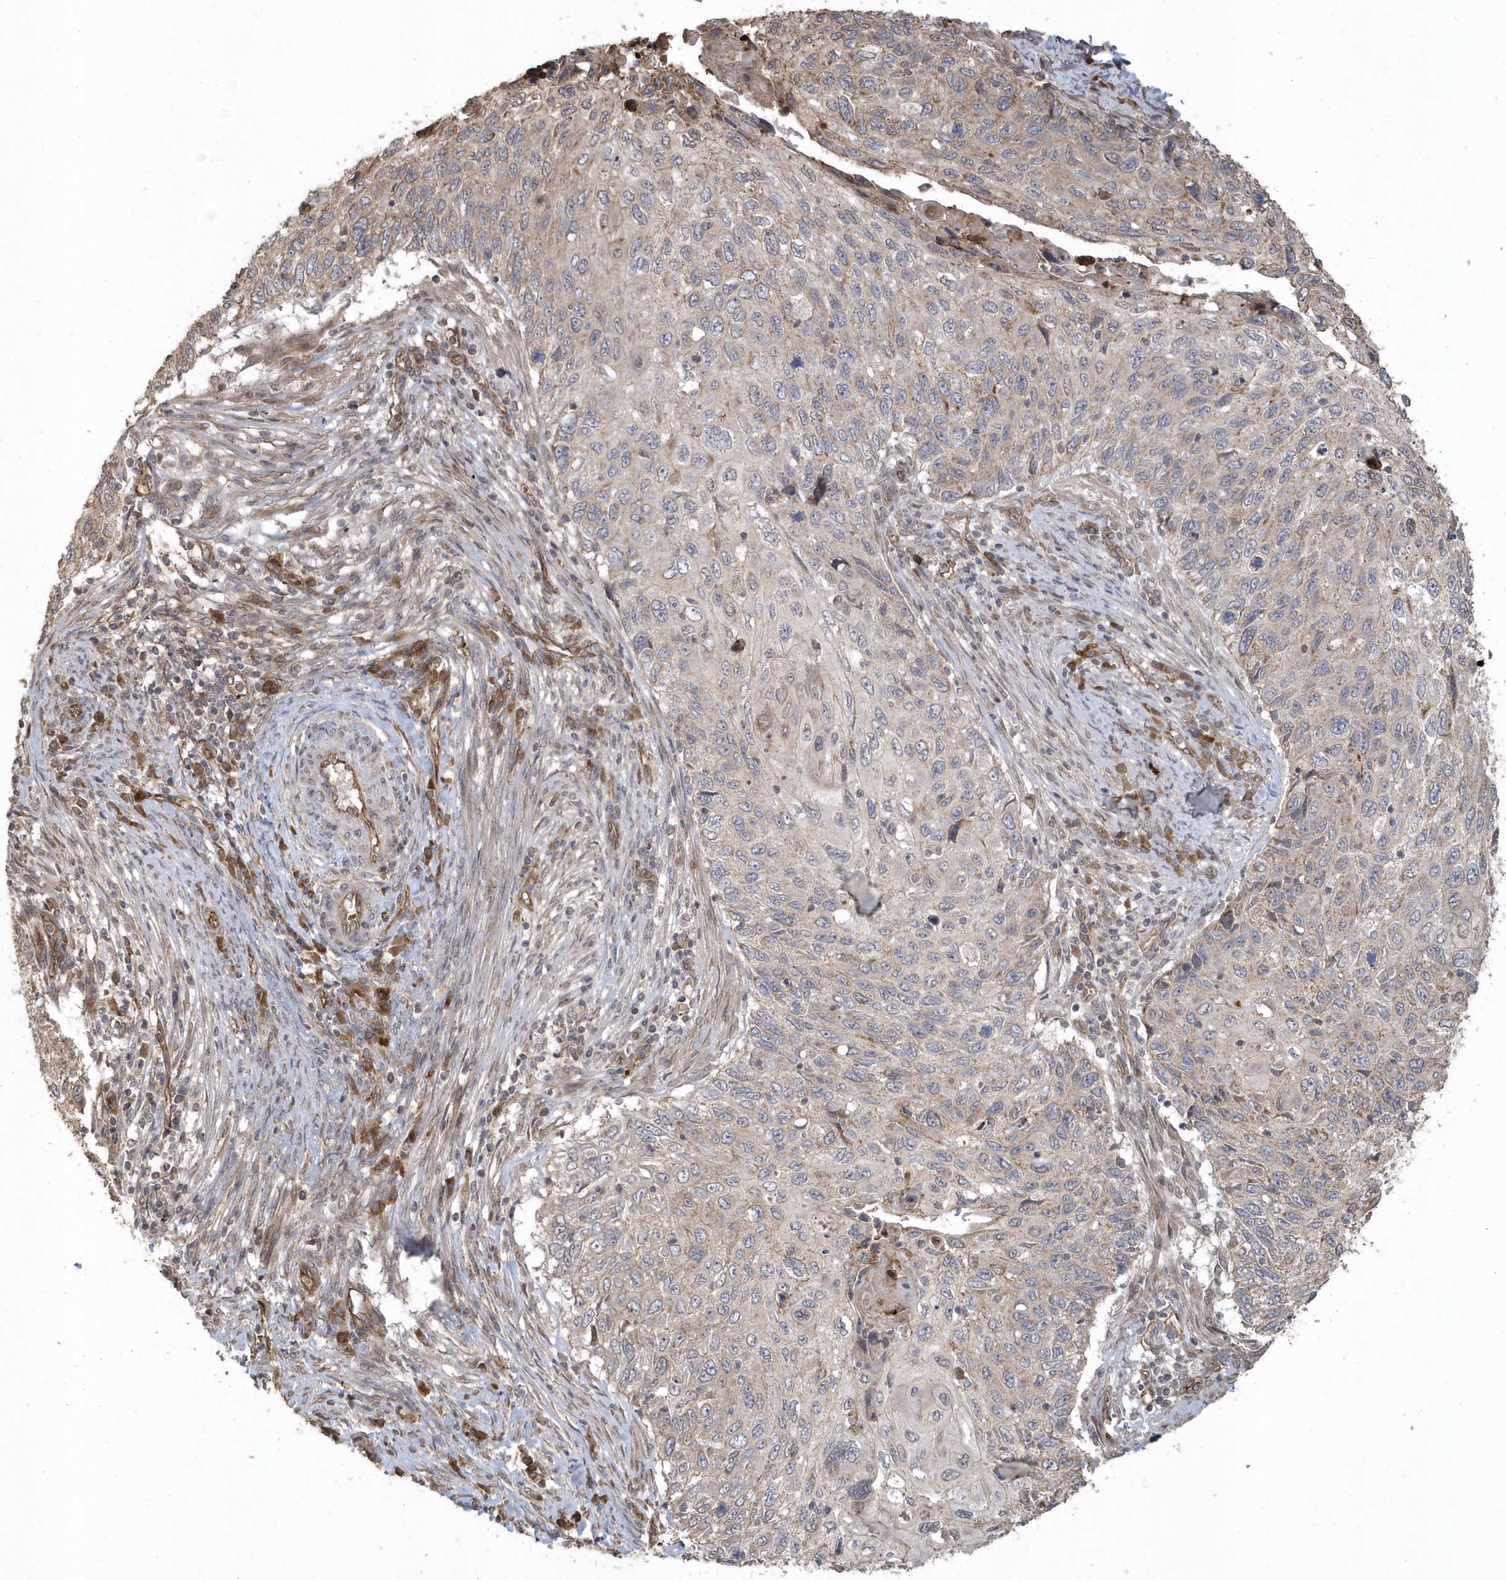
{"staining": {"intensity": "moderate", "quantity": "<25%", "location": "cytoplasmic/membranous"}, "tissue": "cervical cancer", "cell_type": "Tumor cells", "image_type": "cancer", "snomed": [{"axis": "morphology", "description": "Squamous cell carcinoma, NOS"}, {"axis": "topography", "description": "Cervix"}], "caption": "Protein staining by IHC reveals moderate cytoplasmic/membranous staining in approximately <25% of tumor cells in squamous cell carcinoma (cervical).", "gene": "HERPUD1", "patient": {"sex": "female", "age": 70}}